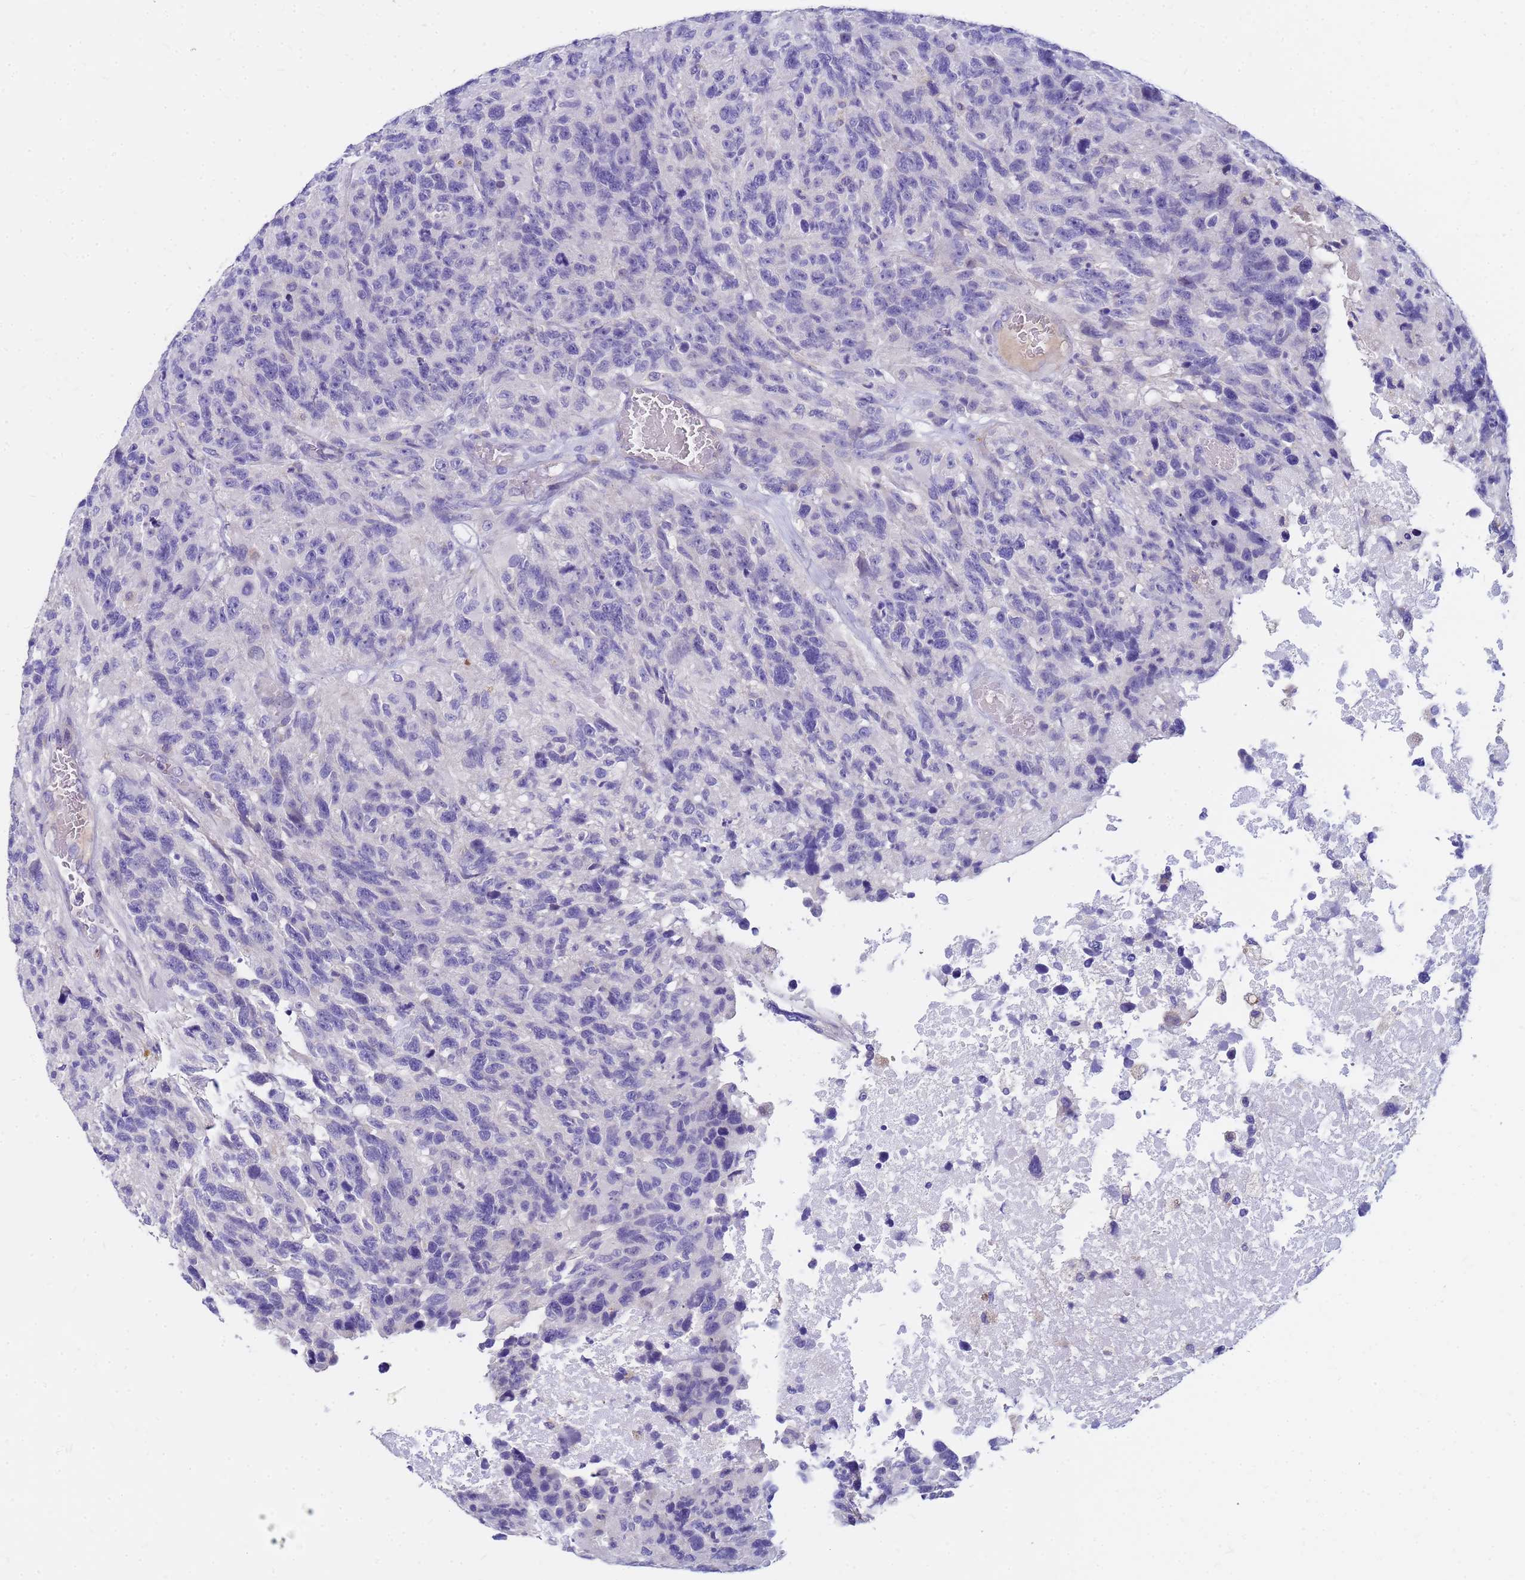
{"staining": {"intensity": "negative", "quantity": "none", "location": "none"}, "tissue": "glioma", "cell_type": "Tumor cells", "image_type": "cancer", "snomed": [{"axis": "morphology", "description": "Glioma, malignant, High grade"}, {"axis": "topography", "description": "Brain"}], "caption": "This is an immunohistochemistry (IHC) image of malignant glioma (high-grade). There is no staining in tumor cells.", "gene": "DPRX", "patient": {"sex": "male", "age": 69}}